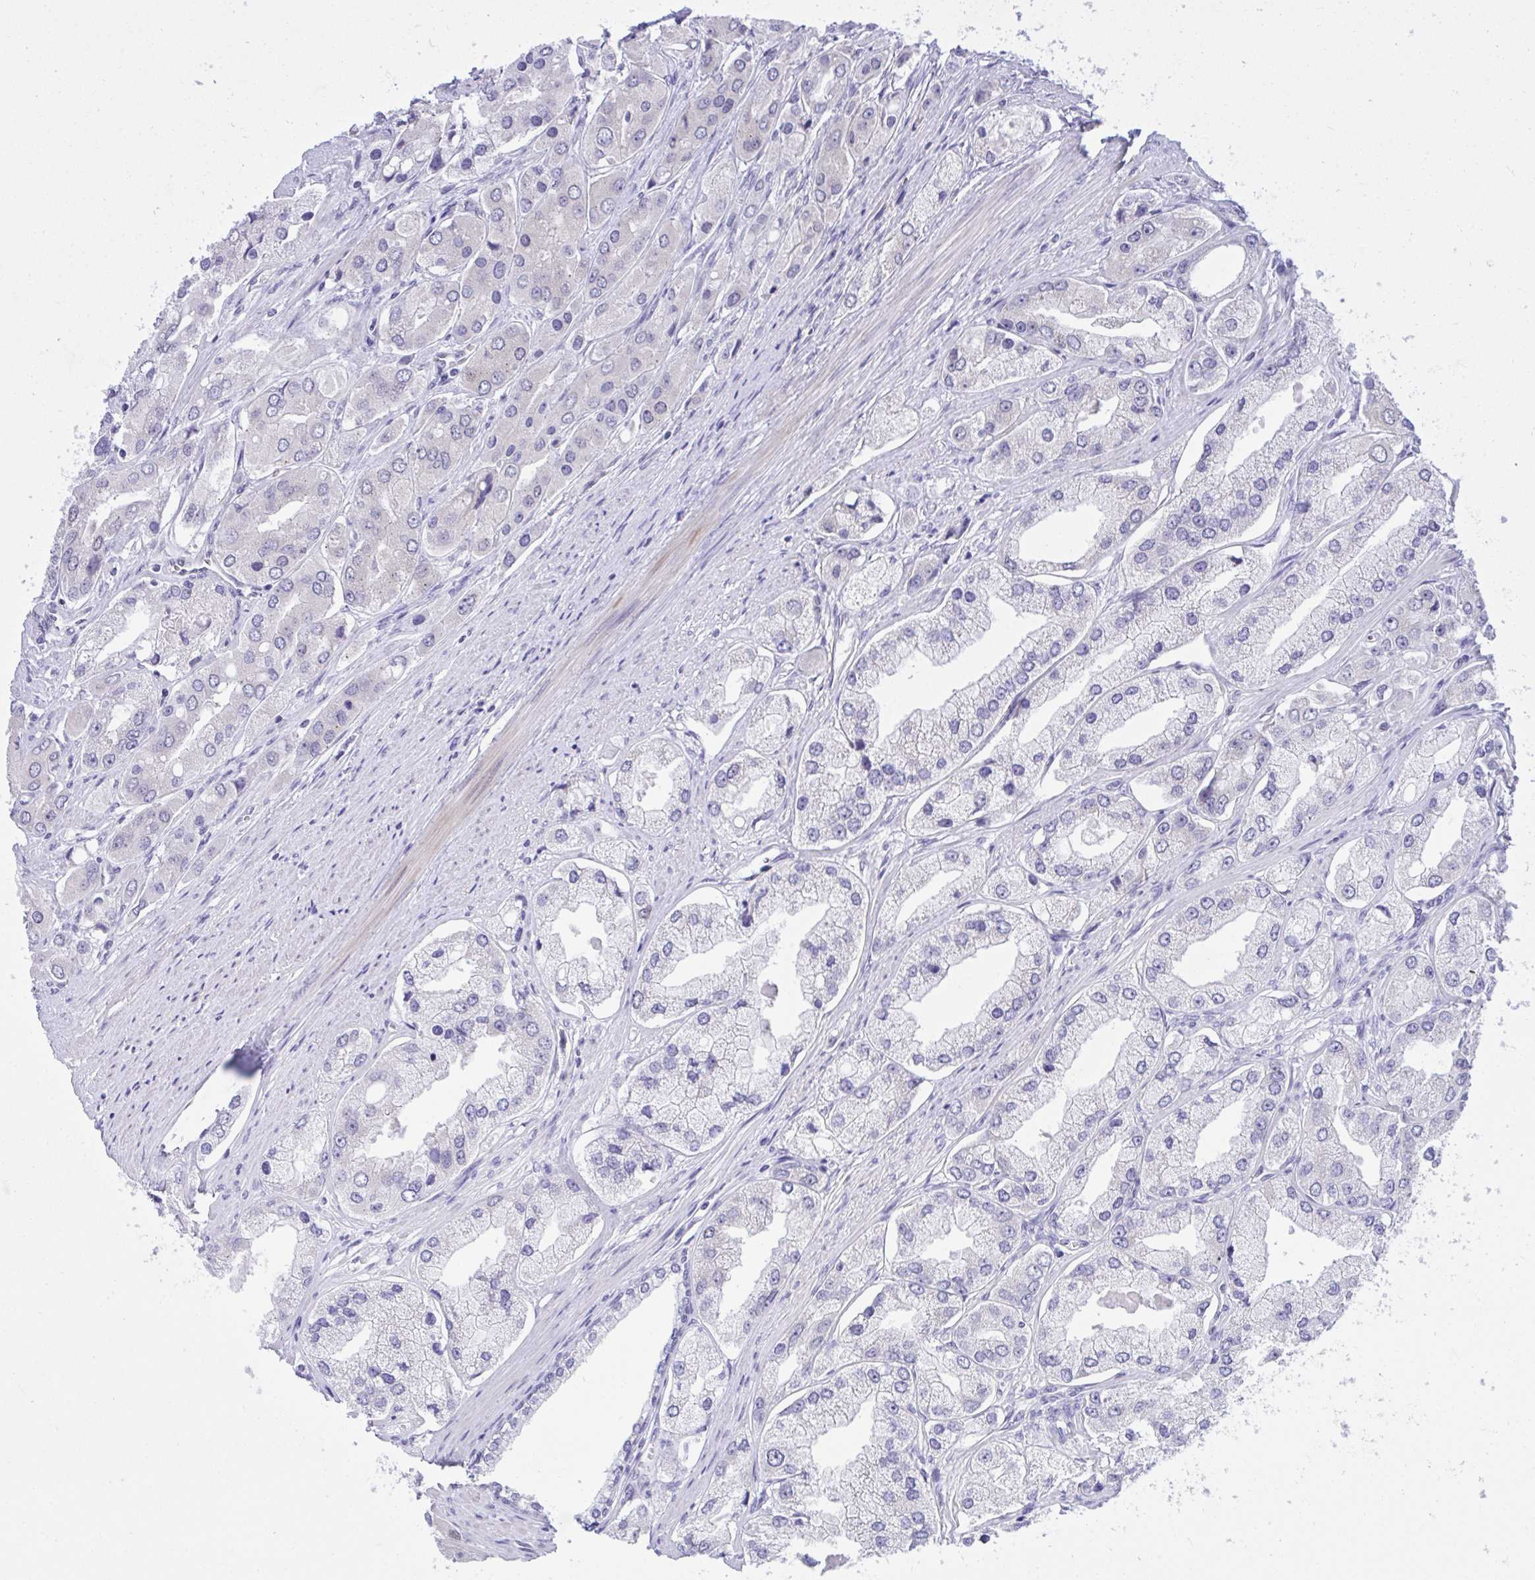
{"staining": {"intensity": "negative", "quantity": "none", "location": "none"}, "tissue": "prostate cancer", "cell_type": "Tumor cells", "image_type": "cancer", "snomed": [{"axis": "morphology", "description": "Adenocarcinoma, Low grade"}, {"axis": "topography", "description": "Prostate"}], "caption": "DAB (3,3'-diaminobenzidine) immunohistochemical staining of human prostate cancer (adenocarcinoma (low-grade)) exhibits no significant staining in tumor cells.", "gene": "TEAD4", "patient": {"sex": "male", "age": 69}}